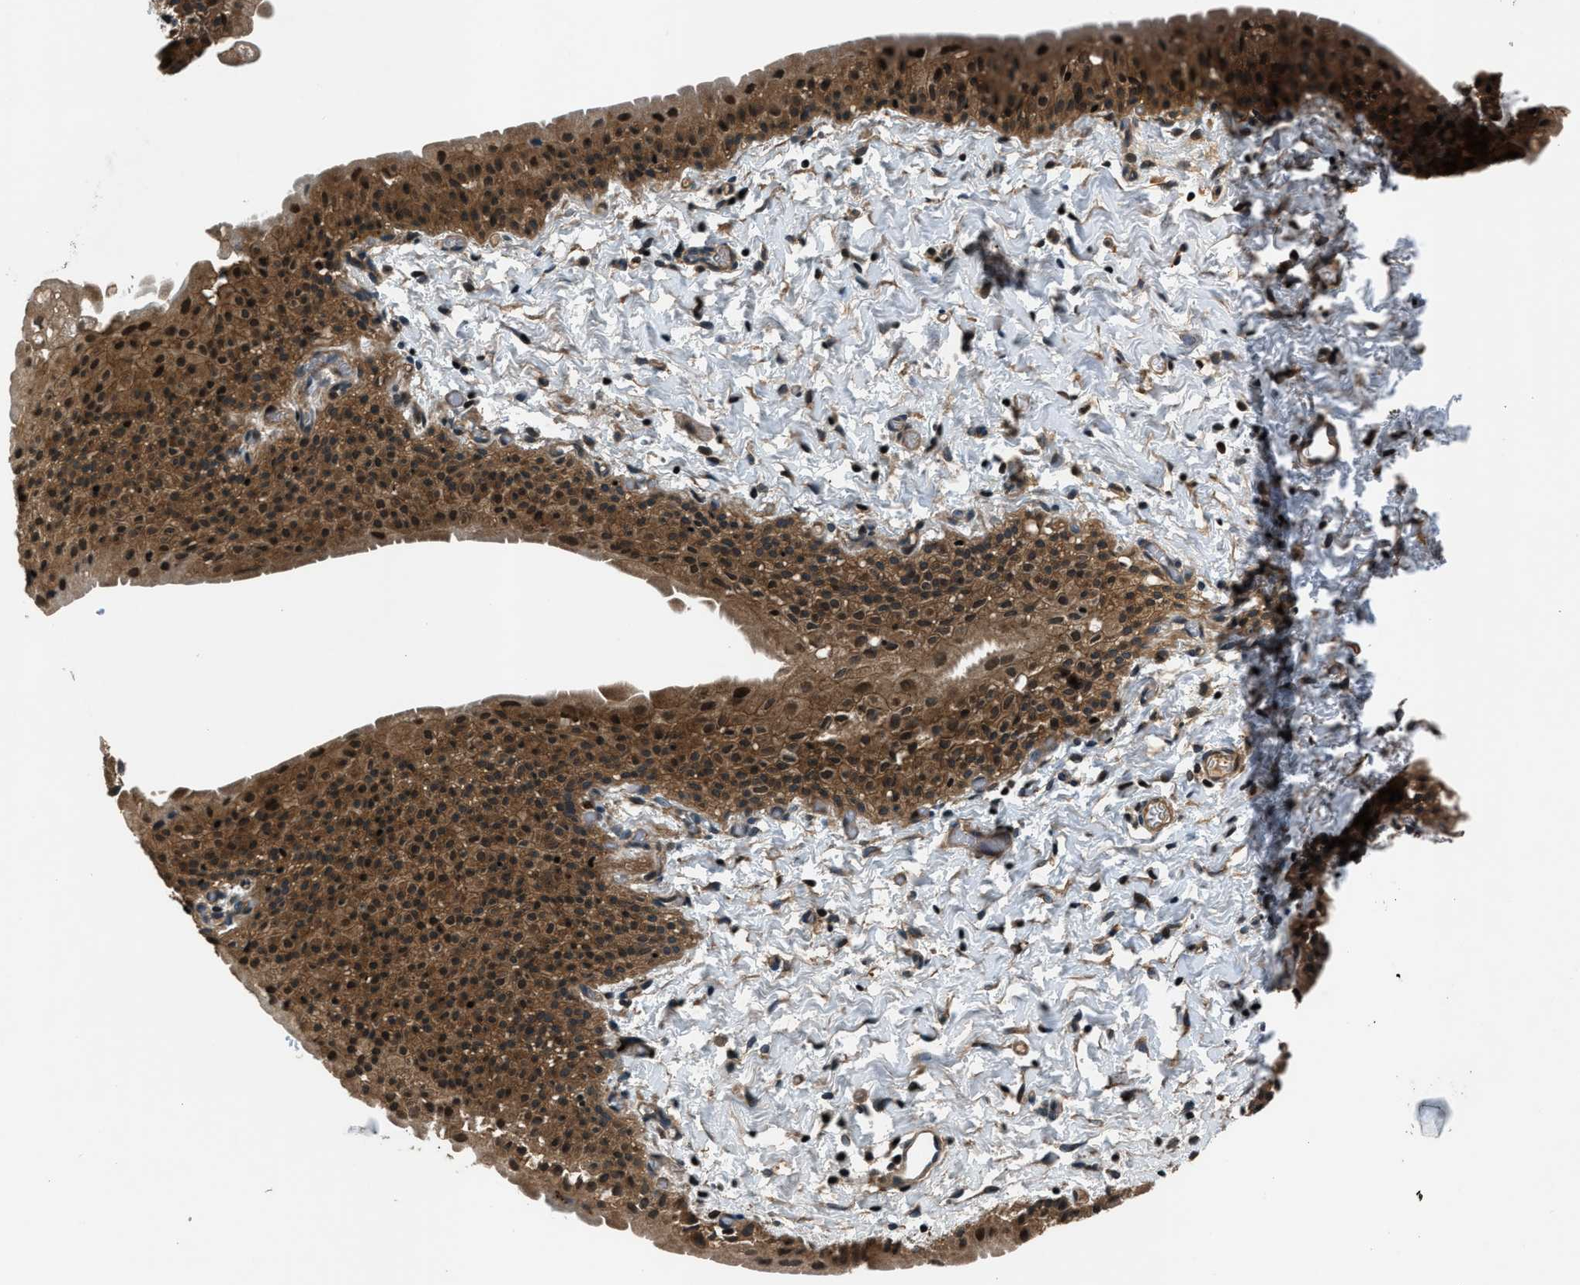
{"staining": {"intensity": "strong", "quantity": "25%-75%", "location": "cytoplasmic/membranous"}, "tissue": "smooth muscle", "cell_type": "Smooth muscle cells", "image_type": "normal", "snomed": [{"axis": "morphology", "description": "Normal tissue, NOS"}, {"axis": "topography", "description": "Smooth muscle"}], "caption": "Smooth muscle was stained to show a protein in brown. There is high levels of strong cytoplasmic/membranous staining in about 25%-75% of smooth muscle cells. (Stains: DAB (3,3'-diaminobenzidine) in brown, nuclei in blue, Microscopy: brightfield microscopy at high magnification).", "gene": "ARHGEF11", "patient": {"sex": "male", "age": 16}}